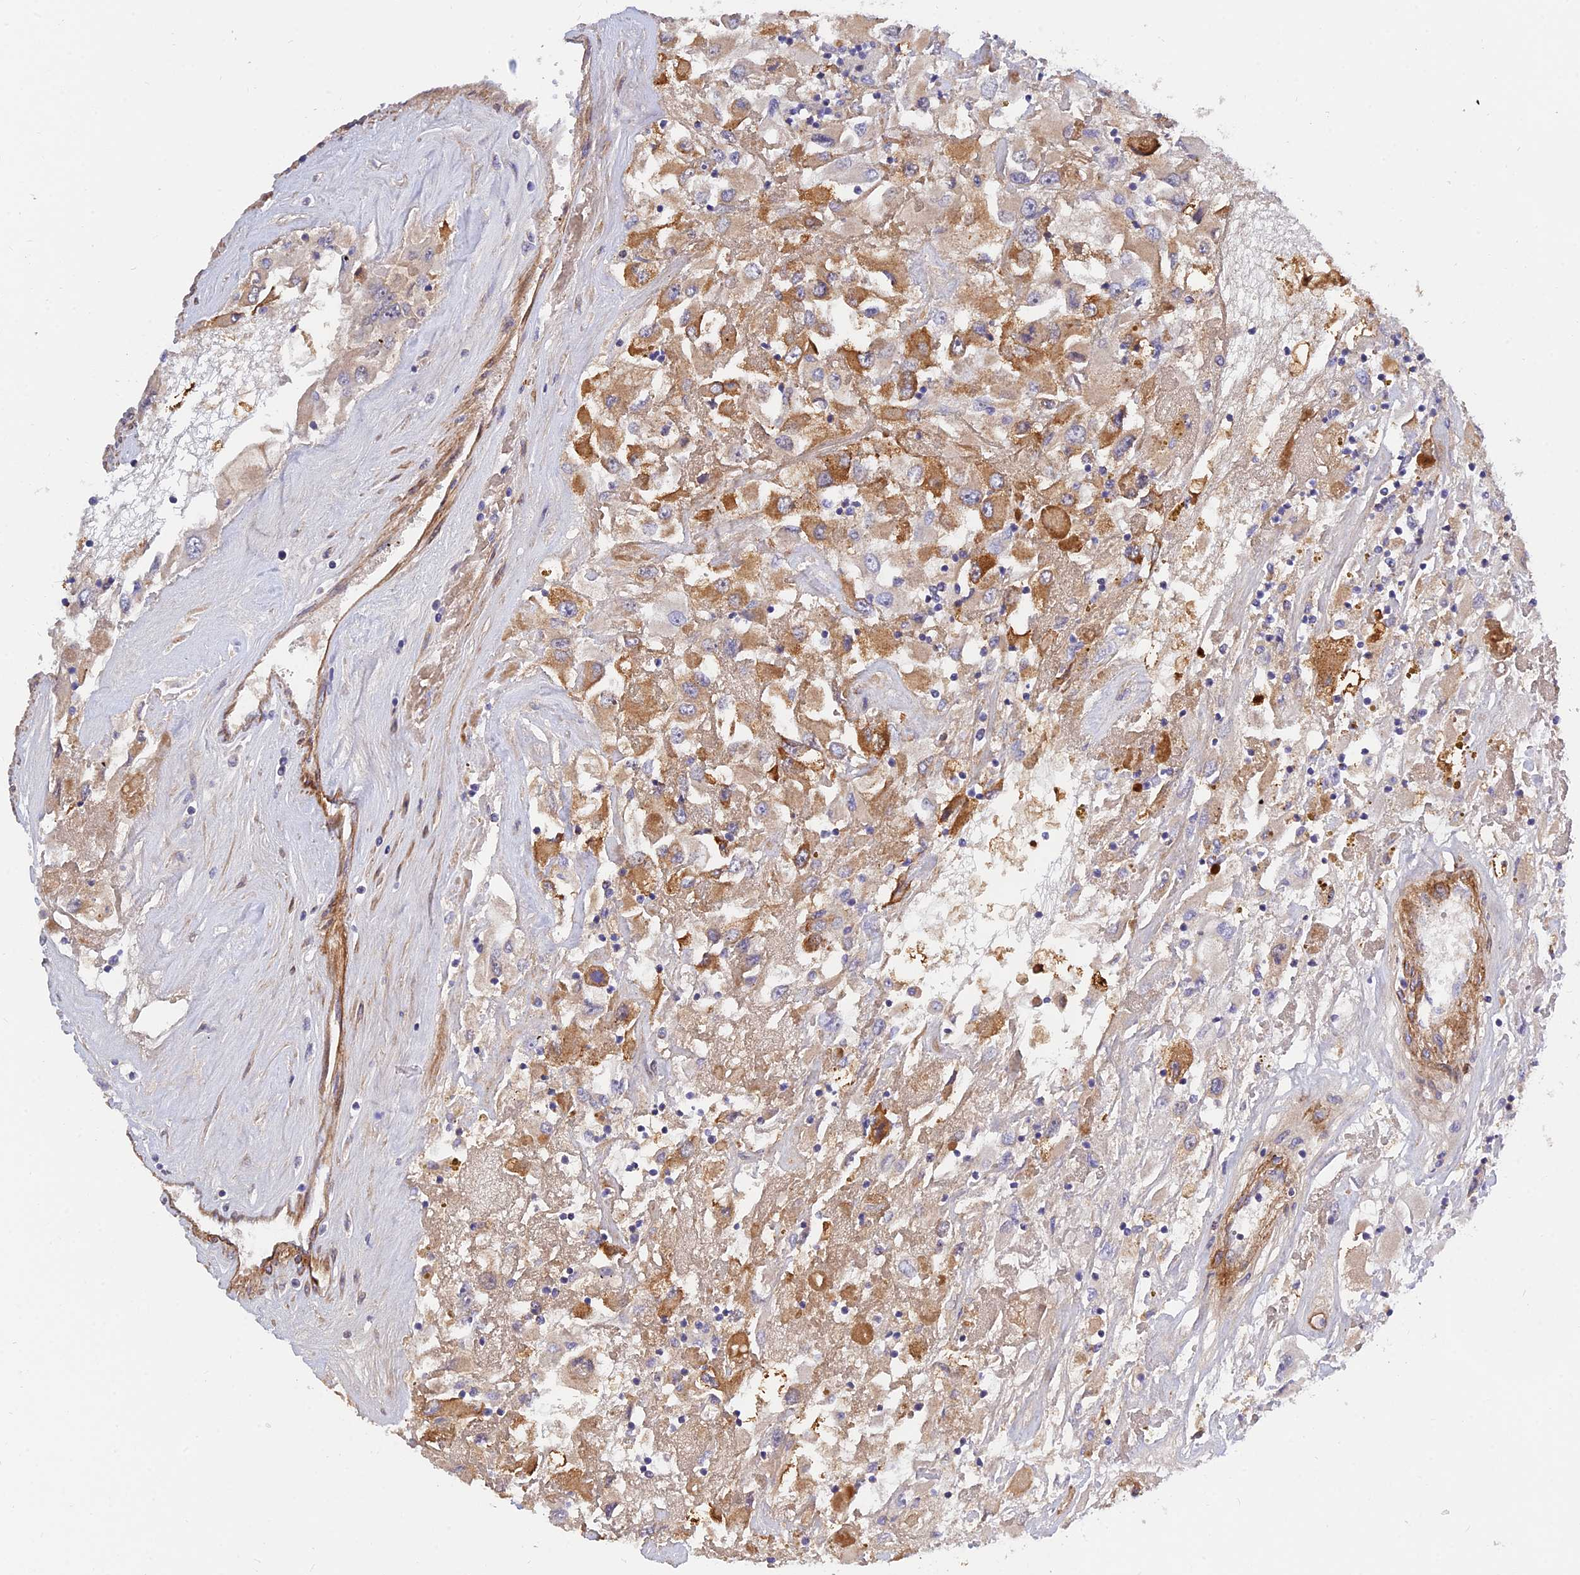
{"staining": {"intensity": "moderate", "quantity": "25%-75%", "location": "cytoplasmic/membranous"}, "tissue": "renal cancer", "cell_type": "Tumor cells", "image_type": "cancer", "snomed": [{"axis": "morphology", "description": "Adenocarcinoma, NOS"}, {"axis": "topography", "description": "Kidney"}], "caption": "Brown immunohistochemical staining in human adenocarcinoma (renal) reveals moderate cytoplasmic/membranous staining in about 25%-75% of tumor cells. (brown staining indicates protein expression, while blue staining denotes nuclei).", "gene": "MRPL35", "patient": {"sex": "female", "age": 52}}